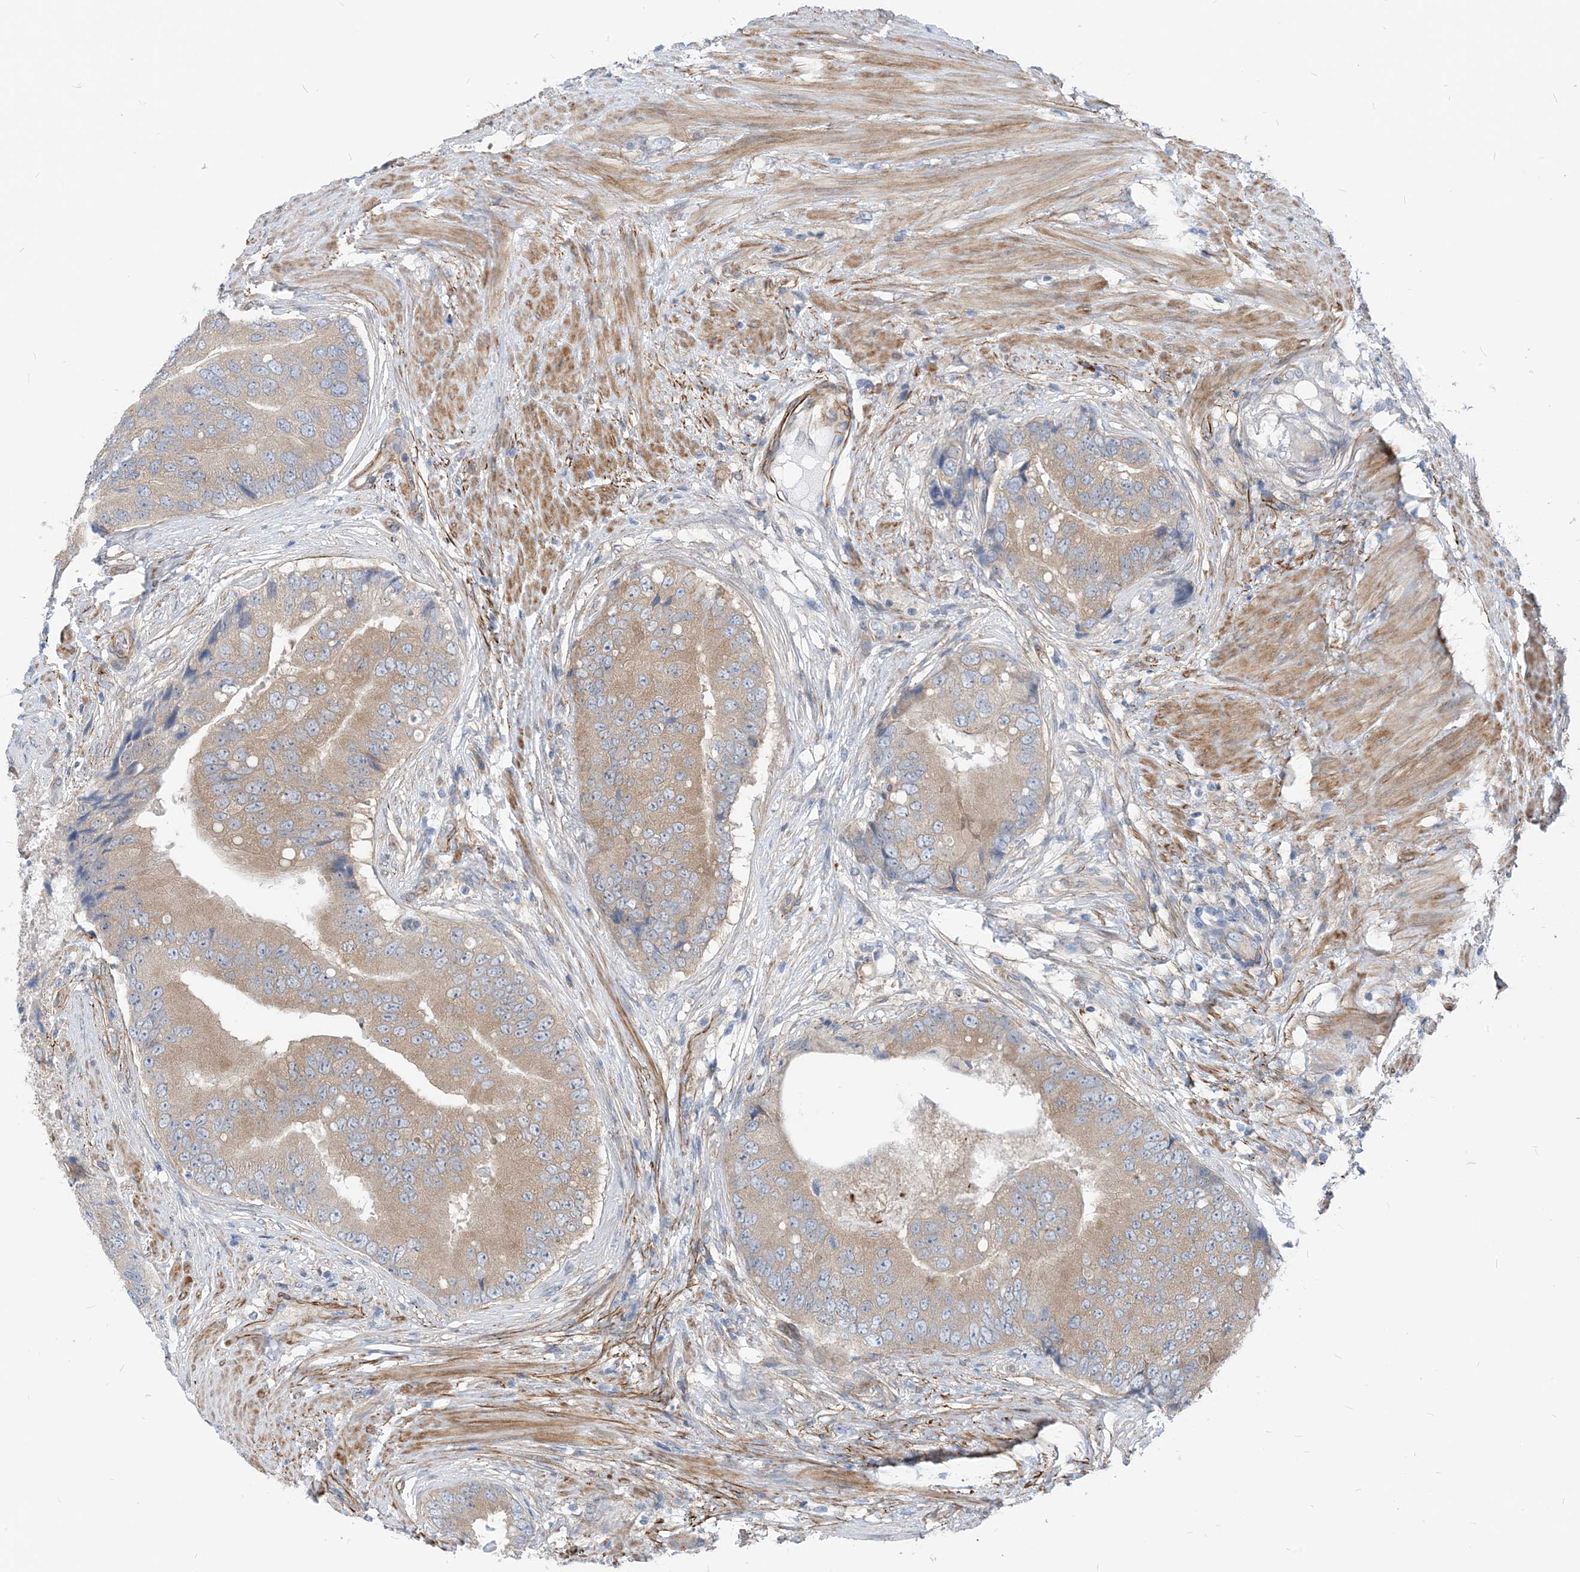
{"staining": {"intensity": "weak", "quantity": "25%-75%", "location": "cytoplasmic/membranous"}, "tissue": "prostate cancer", "cell_type": "Tumor cells", "image_type": "cancer", "snomed": [{"axis": "morphology", "description": "Adenocarcinoma, High grade"}, {"axis": "topography", "description": "Prostate"}], "caption": "Immunohistochemistry of prostate high-grade adenocarcinoma shows low levels of weak cytoplasmic/membranous expression in about 25%-75% of tumor cells.", "gene": "PLEKHA3", "patient": {"sex": "male", "age": 70}}